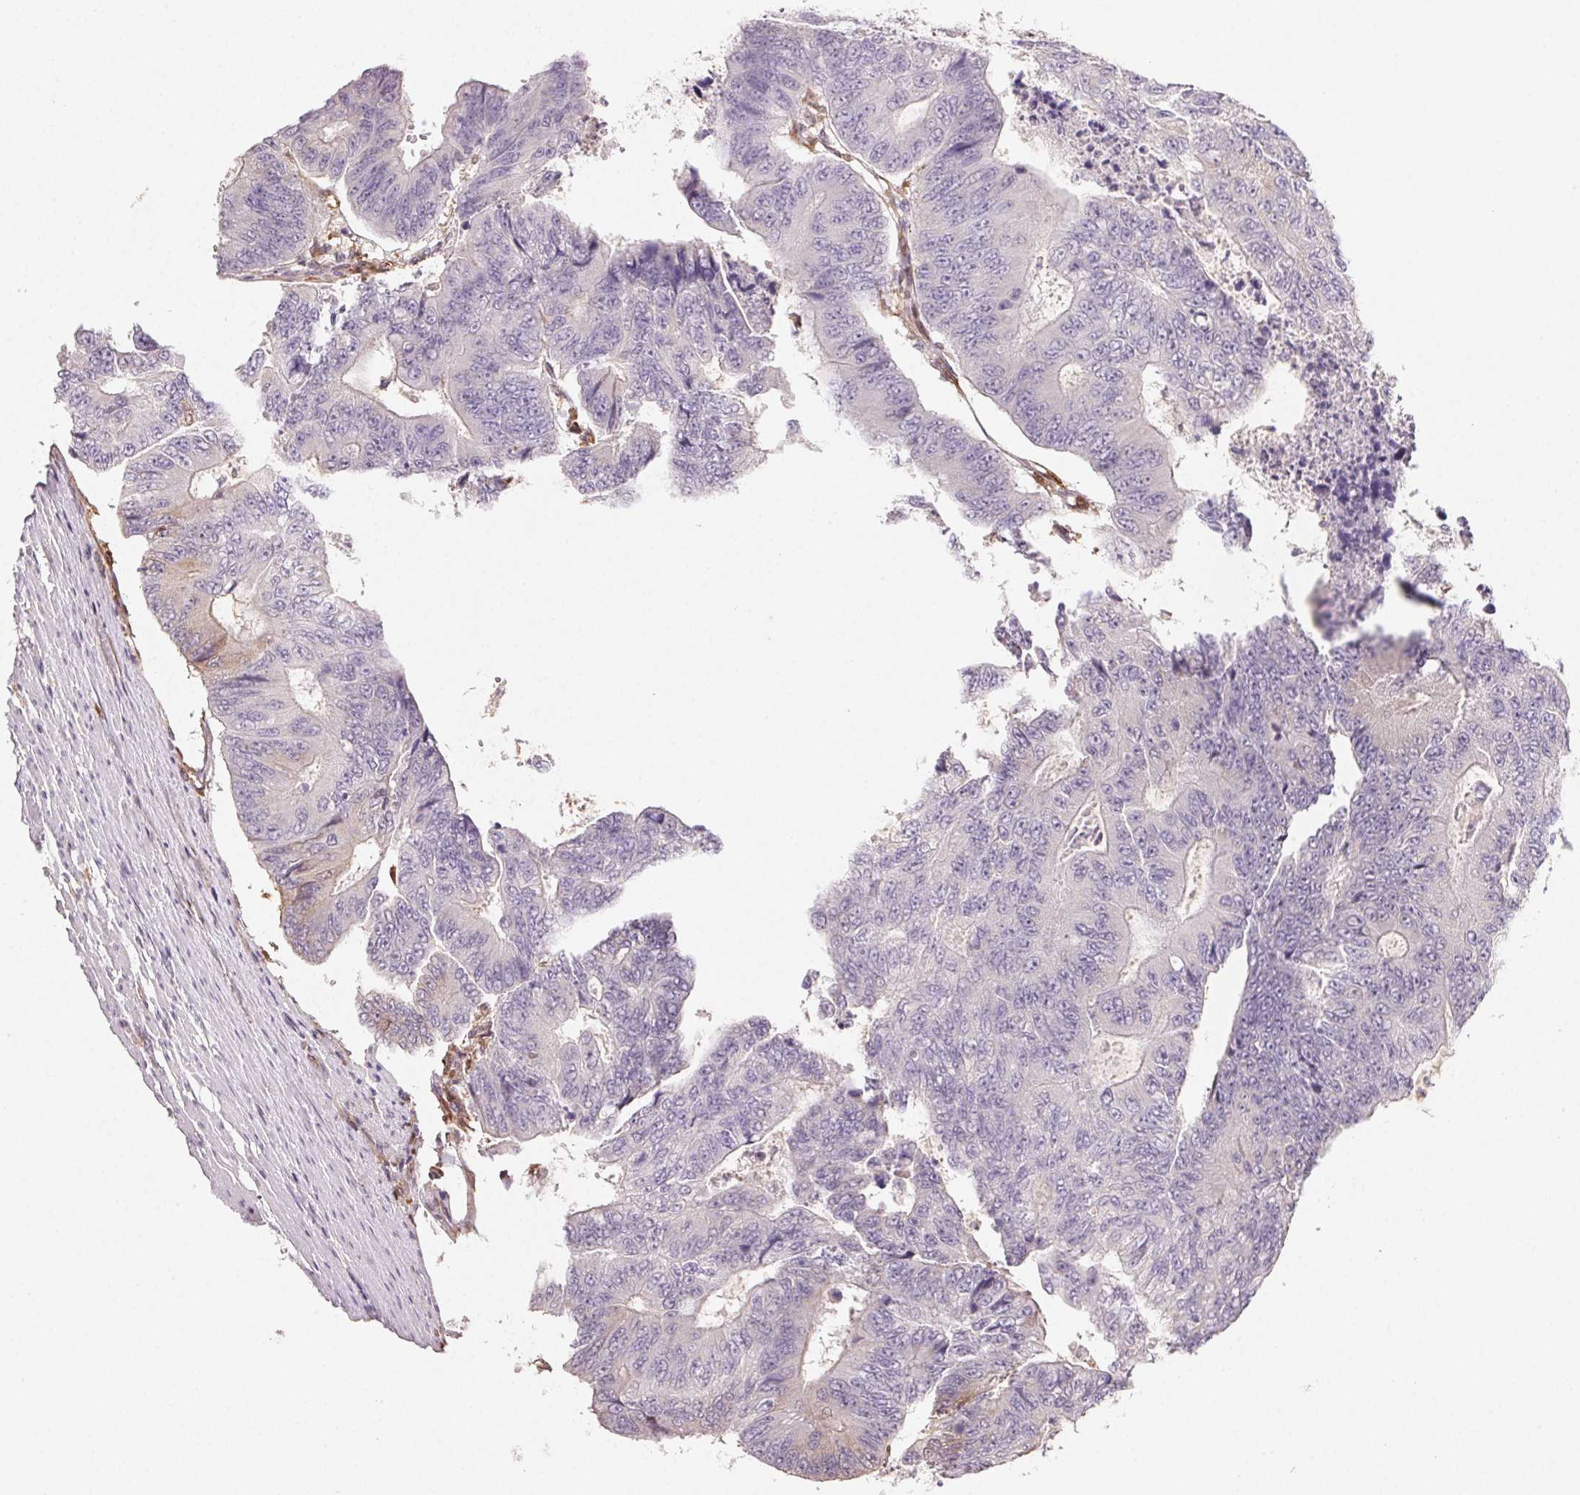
{"staining": {"intensity": "moderate", "quantity": "<25%", "location": "cytoplasmic/membranous"}, "tissue": "colorectal cancer", "cell_type": "Tumor cells", "image_type": "cancer", "snomed": [{"axis": "morphology", "description": "Adenocarcinoma, NOS"}, {"axis": "topography", "description": "Colon"}], "caption": "Colorectal cancer (adenocarcinoma) stained for a protein (brown) reveals moderate cytoplasmic/membranous positive staining in about <25% of tumor cells.", "gene": "GBP1", "patient": {"sex": "female", "age": 48}}